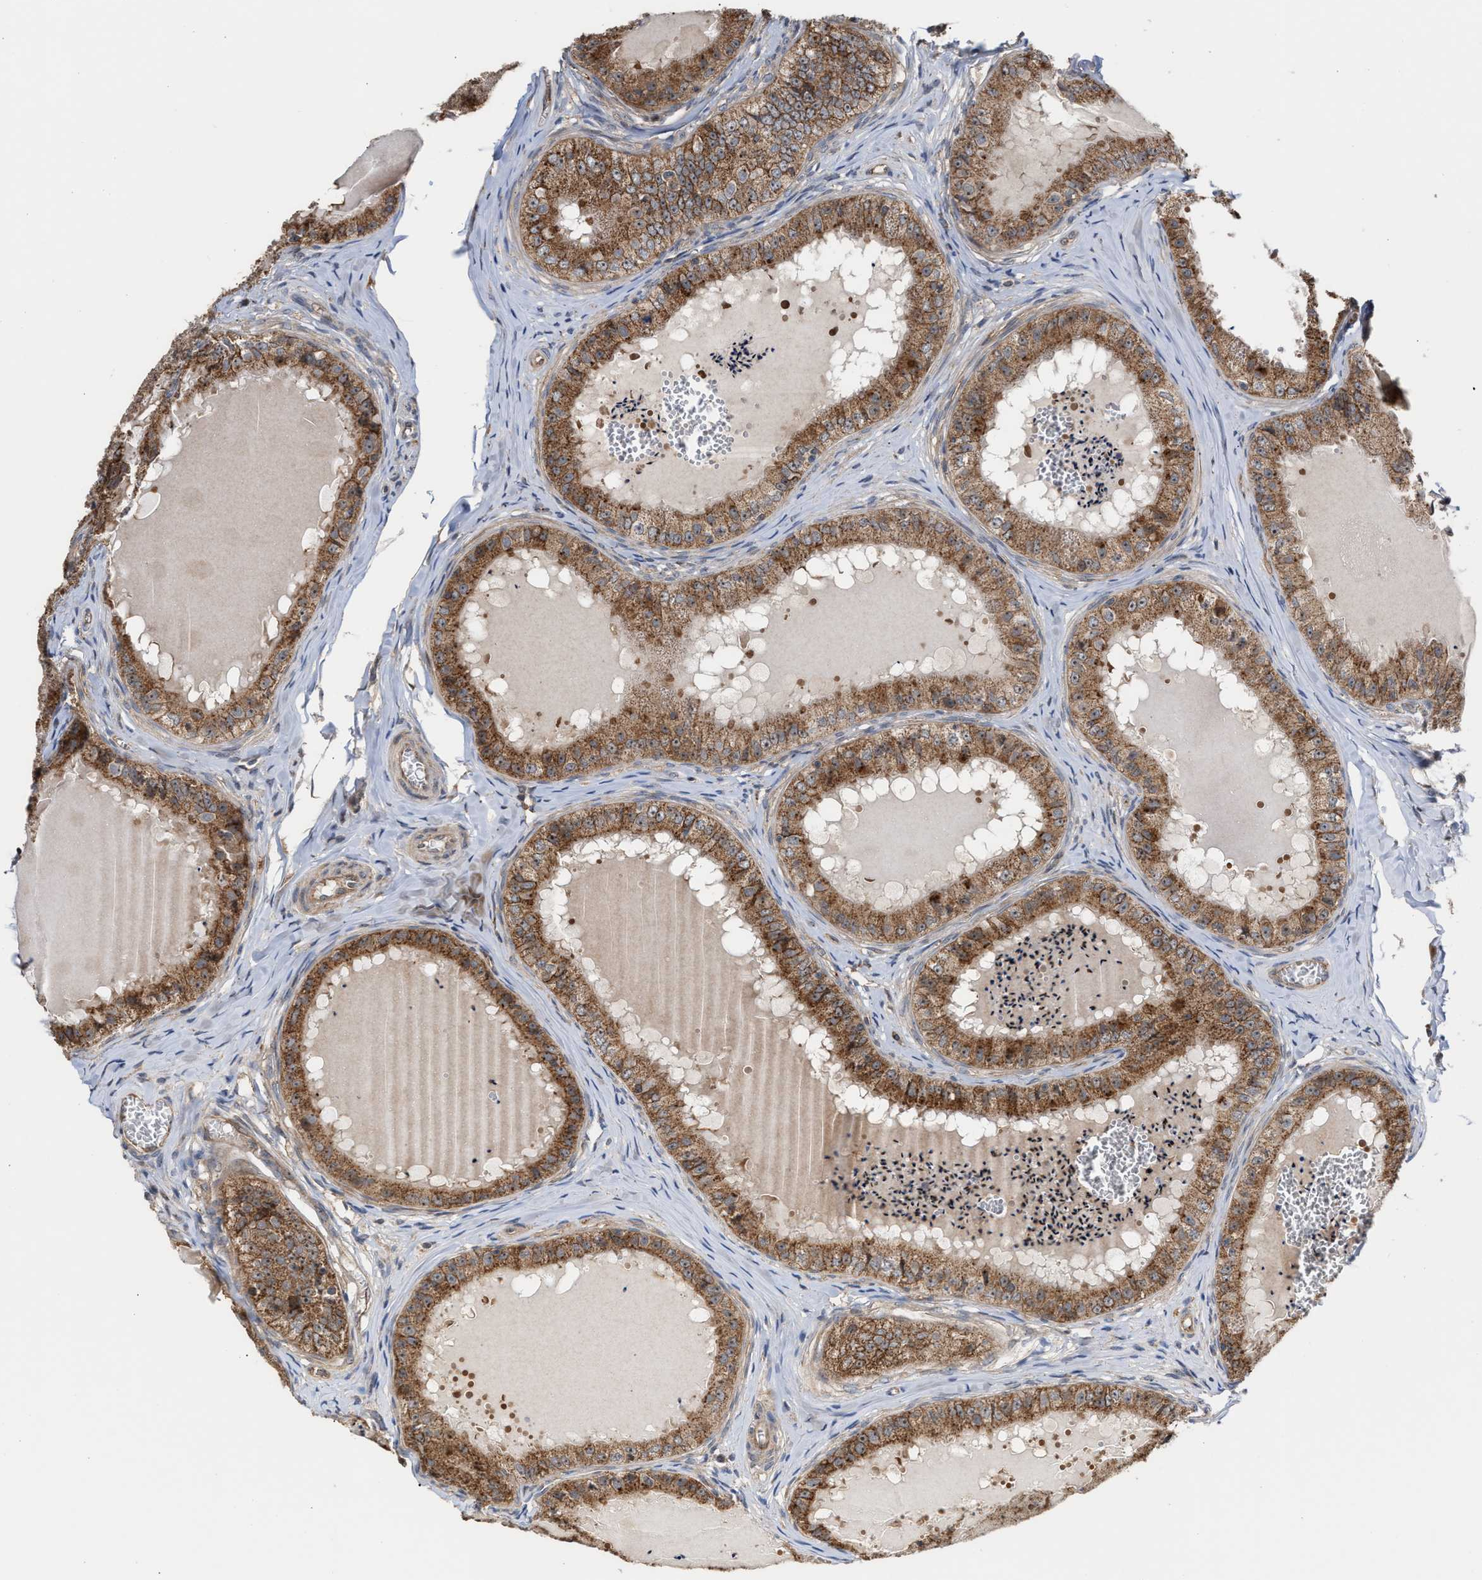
{"staining": {"intensity": "moderate", "quantity": ">75%", "location": "cytoplasmic/membranous,nuclear"}, "tissue": "epididymis", "cell_type": "Glandular cells", "image_type": "normal", "snomed": [{"axis": "morphology", "description": "Normal tissue, NOS"}, {"axis": "topography", "description": "Epididymis"}], "caption": "This photomicrograph reveals immunohistochemistry staining of unremarkable human epididymis, with medium moderate cytoplasmic/membranous,nuclear positivity in approximately >75% of glandular cells.", "gene": "EXOSC2", "patient": {"sex": "male", "age": 31}}